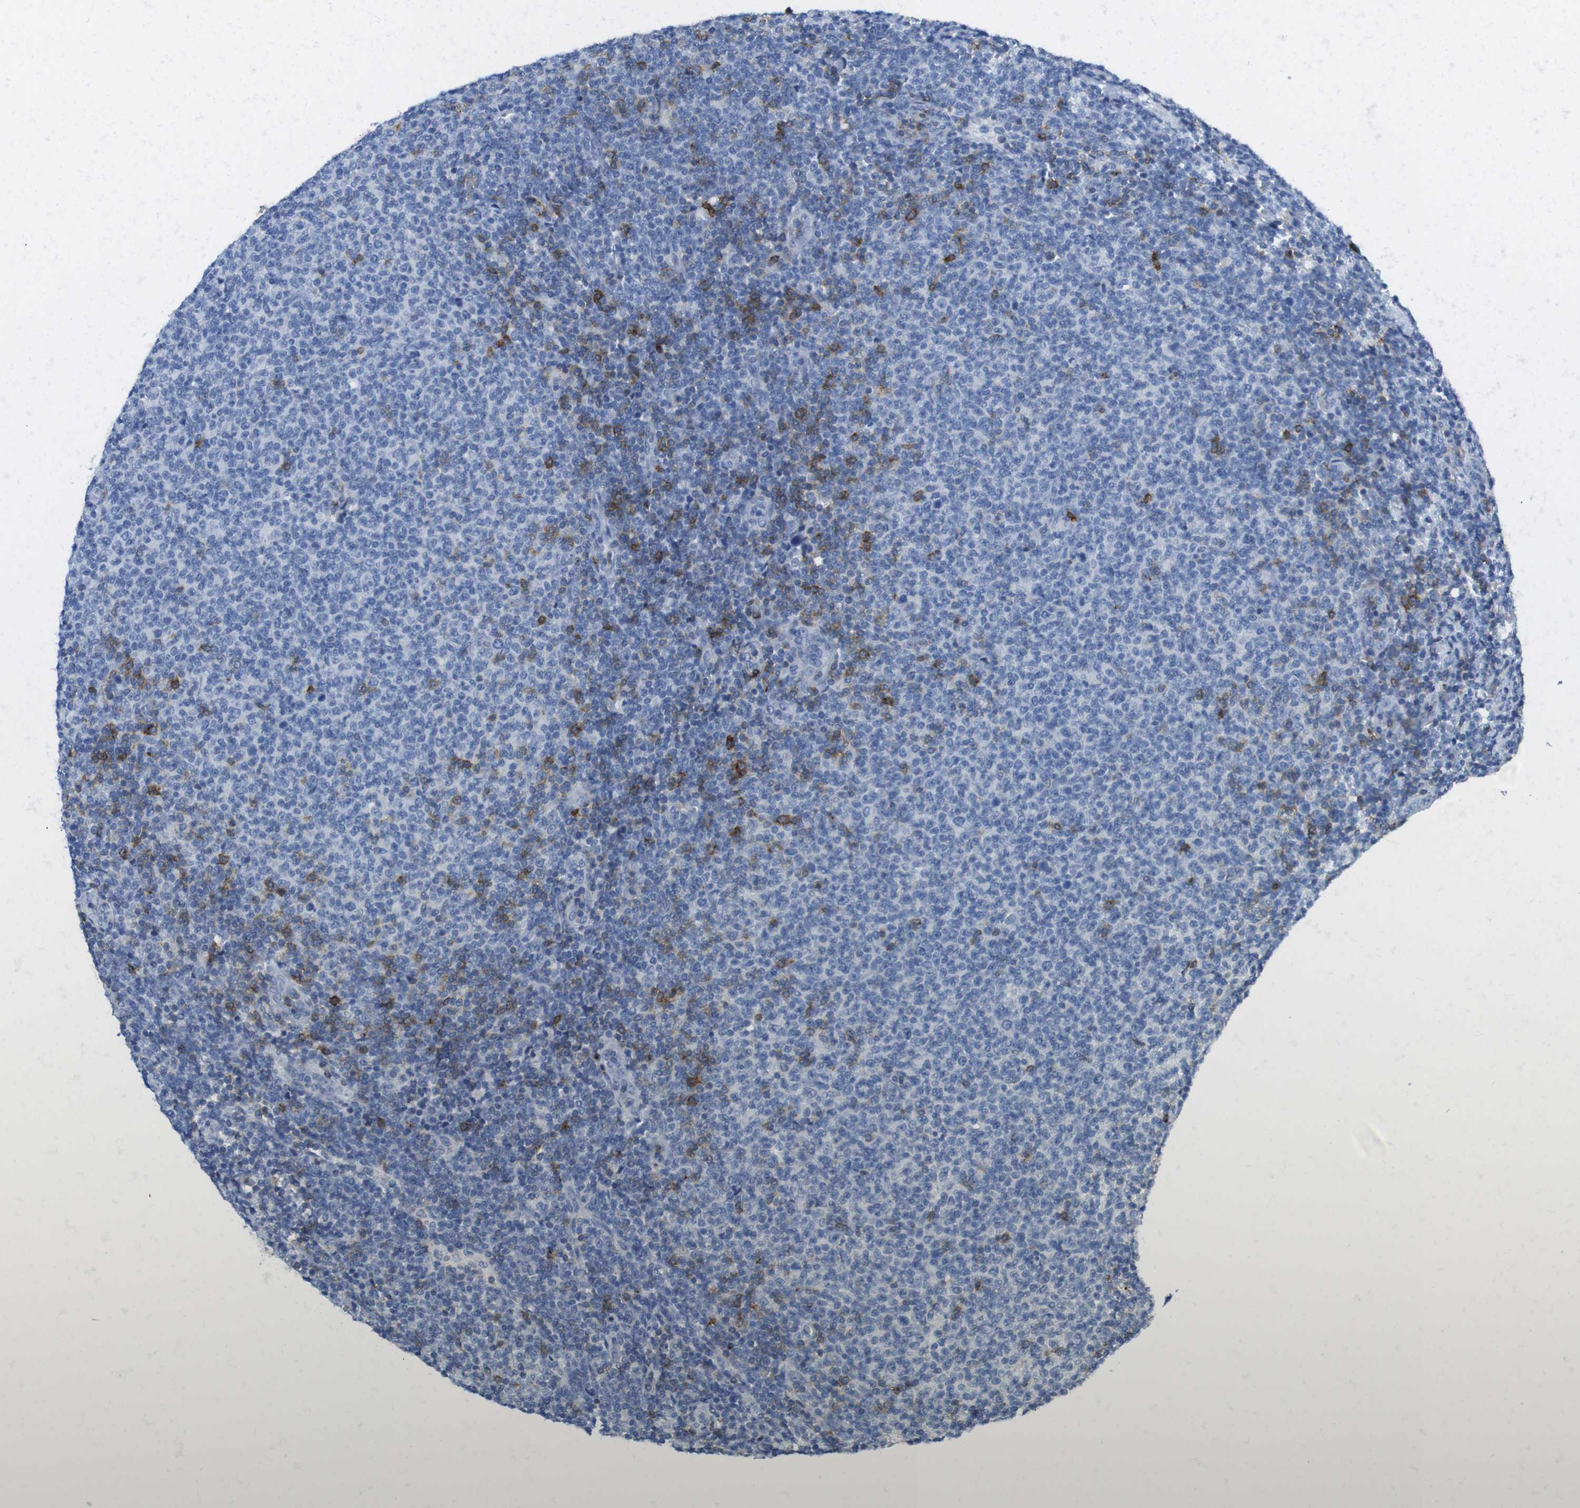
{"staining": {"intensity": "negative", "quantity": "none", "location": "none"}, "tissue": "lymphoma", "cell_type": "Tumor cells", "image_type": "cancer", "snomed": [{"axis": "morphology", "description": "Malignant lymphoma, non-Hodgkin's type, Low grade"}, {"axis": "topography", "description": "Lymph node"}], "caption": "Immunohistochemistry of human lymphoma displays no positivity in tumor cells.", "gene": "CD5", "patient": {"sex": "male", "age": 66}}